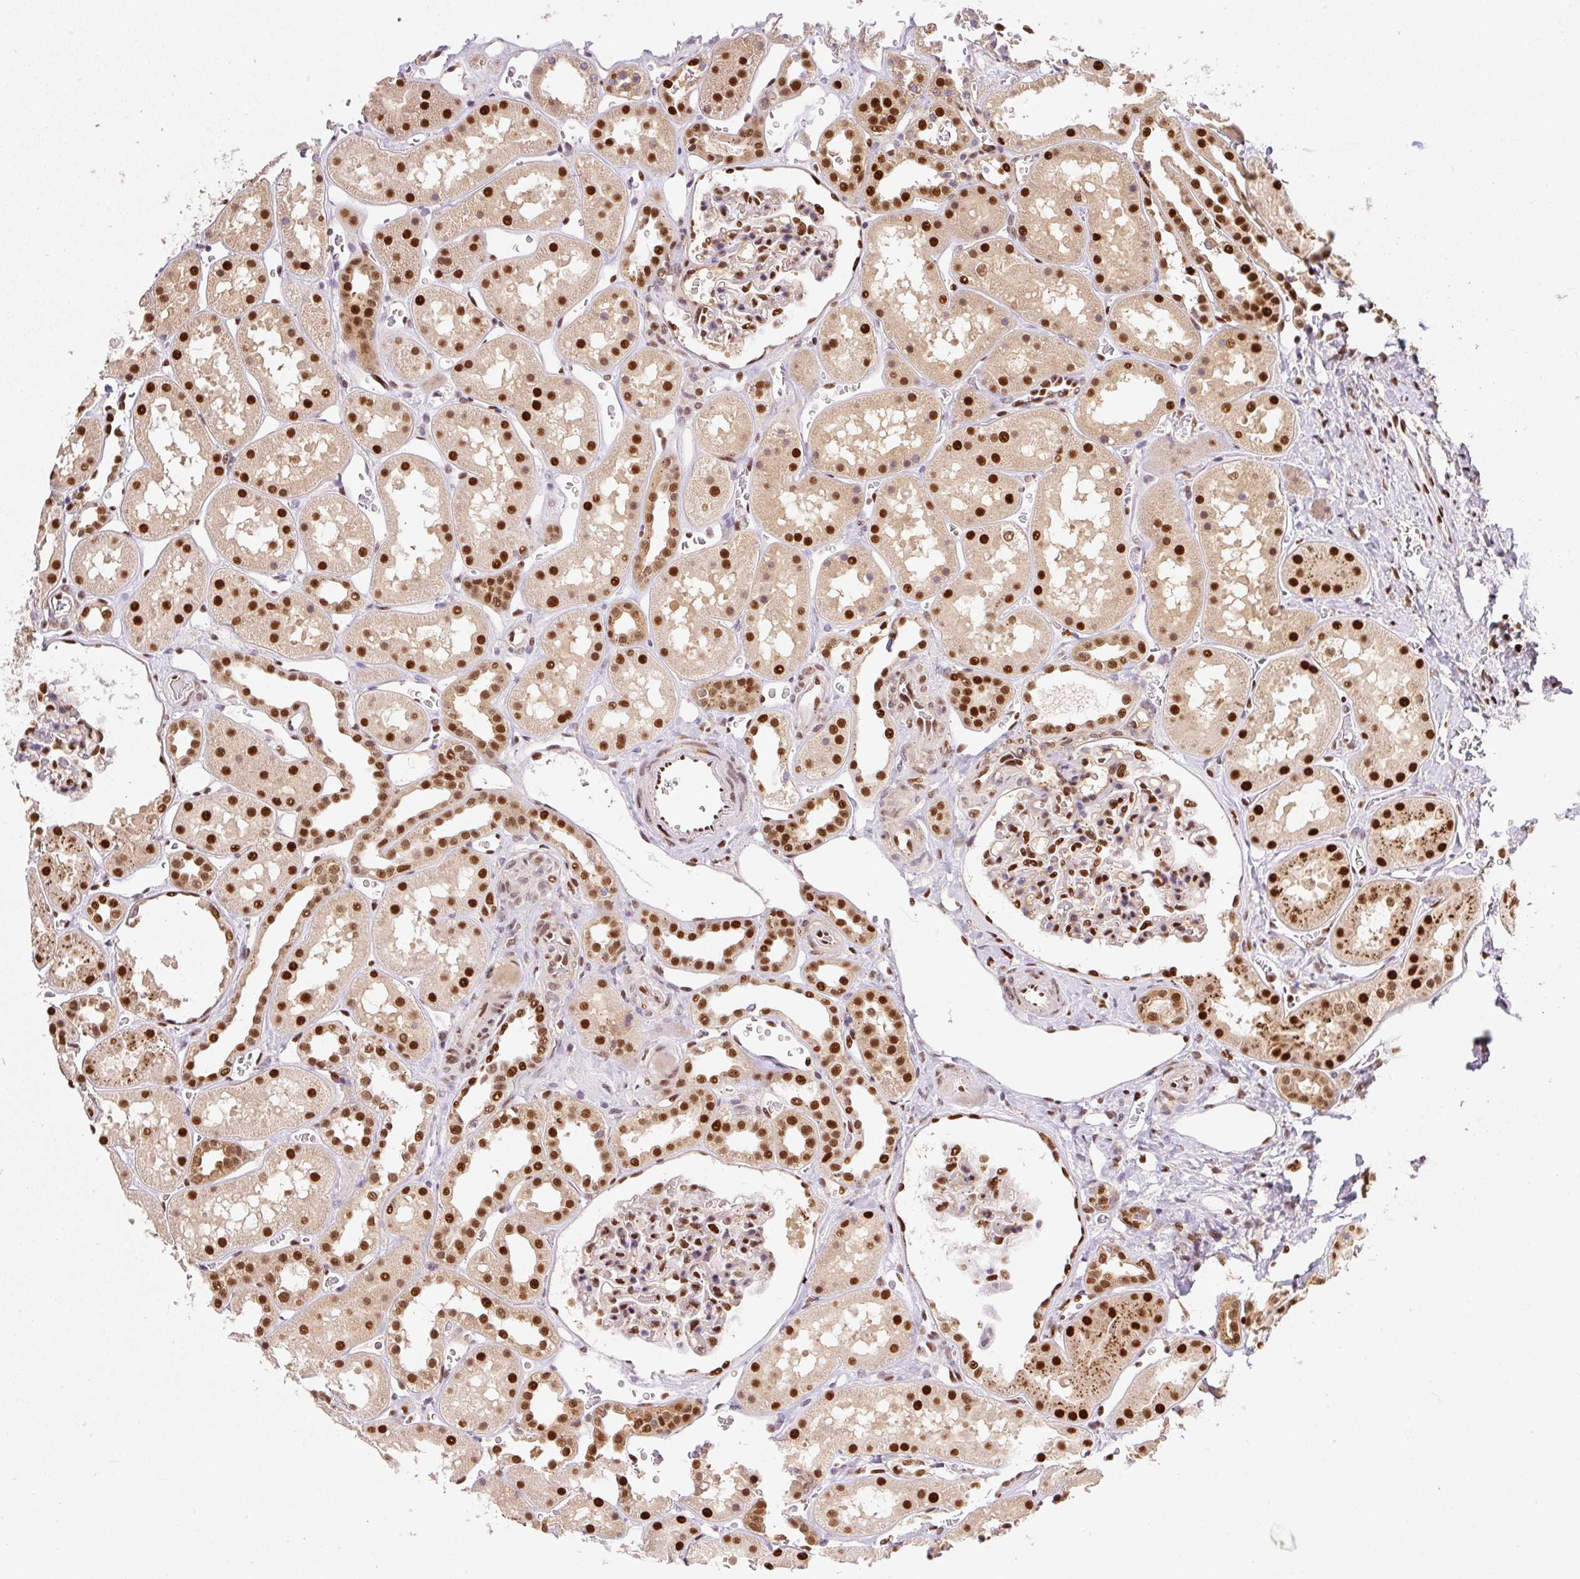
{"staining": {"intensity": "strong", "quantity": ">75%", "location": "nuclear"}, "tissue": "kidney", "cell_type": "Cells in glomeruli", "image_type": "normal", "snomed": [{"axis": "morphology", "description": "Normal tissue, NOS"}, {"axis": "topography", "description": "Kidney"}], "caption": "Kidney stained with DAB (3,3'-diaminobenzidine) immunohistochemistry reveals high levels of strong nuclear positivity in approximately >75% of cells in glomeruli.", "gene": "GPR139", "patient": {"sex": "female", "age": 41}}